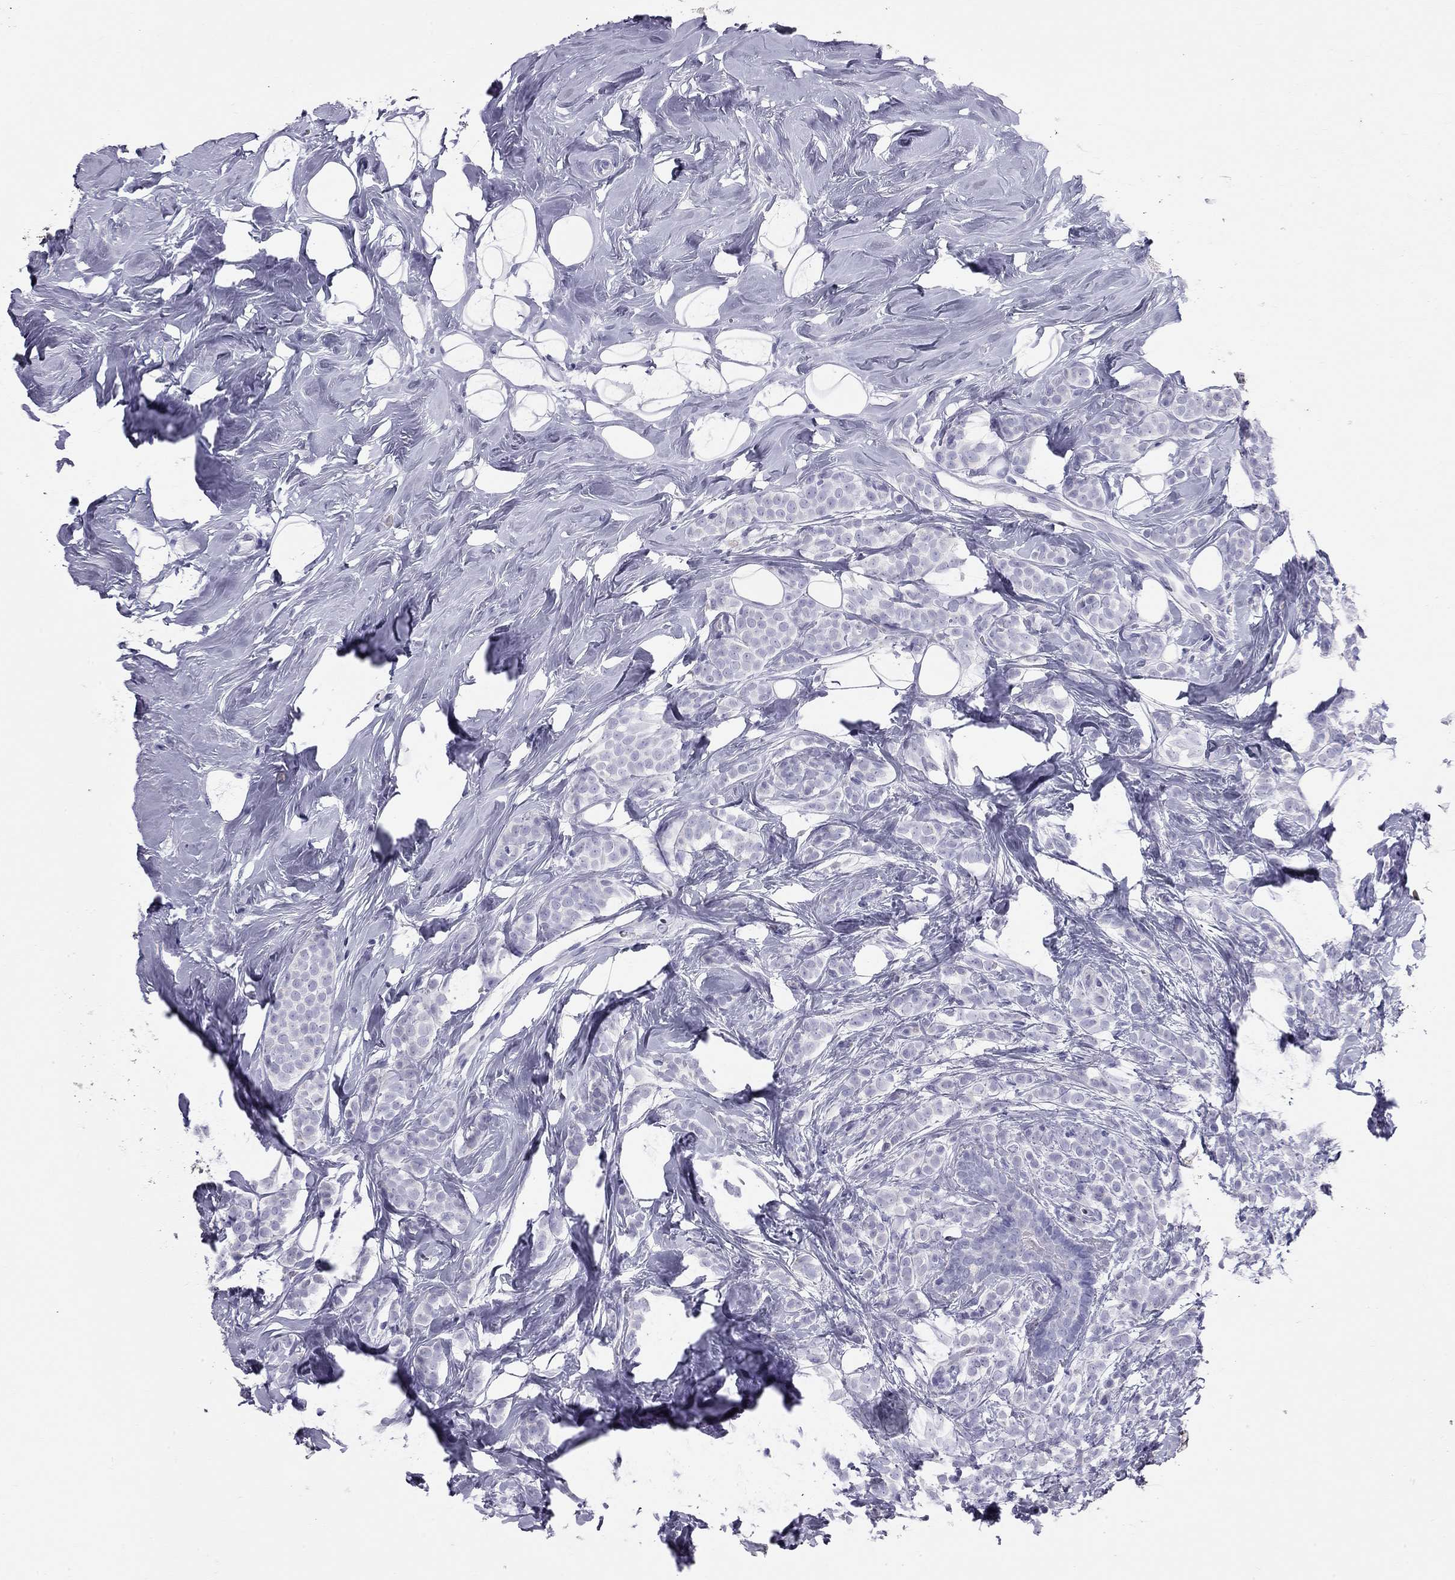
{"staining": {"intensity": "negative", "quantity": "none", "location": "none"}, "tissue": "breast cancer", "cell_type": "Tumor cells", "image_type": "cancer", "snomed": [{"axis": "morphology", "description": "Lobular carcinoma"}, {"axis": "topography", "description": "Breast"}], "caption": "Tumor cells are negative for protein expression in human breast cancer (lobular carcinoma). (Immunohistochemistry (ihc), brightfield microscopy, high magnification).", "gene": "TRPM3", "patient": {"sex": "female", "age": 49}}